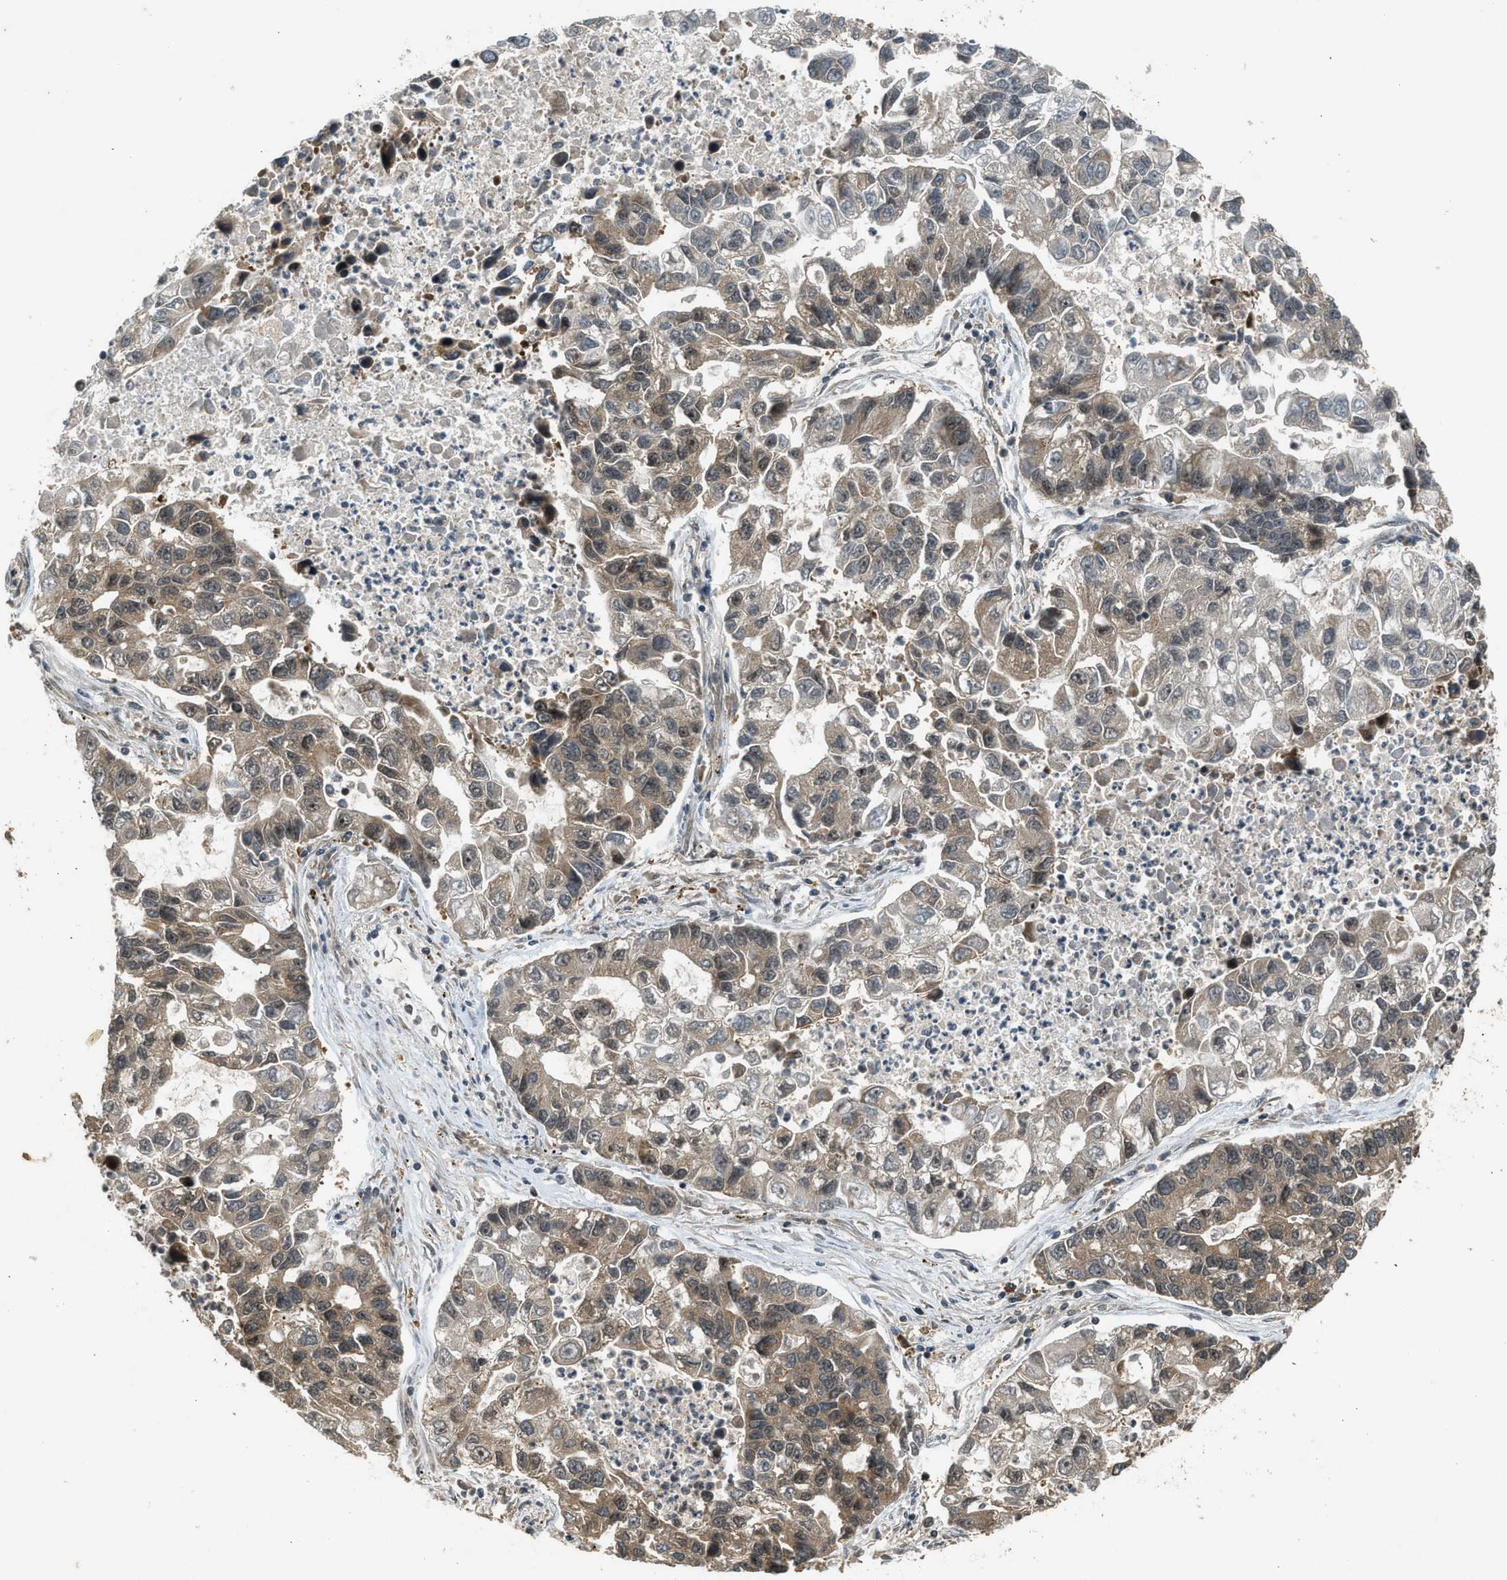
{"staining": {"intensity": "moderate", "quantity": "25%-75%", "location": "cytoplasmic/membranous"}, "tissue": "lung cancer", "cell_type": "Tumor cells", "image_type": "cancer", "snomed": [{"axis": "morphology", "description": "Adenocarcinoma, NOS"}, {"axis": "topography", "description": "Lung"}], "caption": "There is medium levels of moderate cytoplasmic/membranous expression in tumor cells of lung adenocarcinoma, as demonstrated by immunohistochemical staining (brown color).", "gene": "TXNL1", "patient": {"sex": "female", "age": 51}}